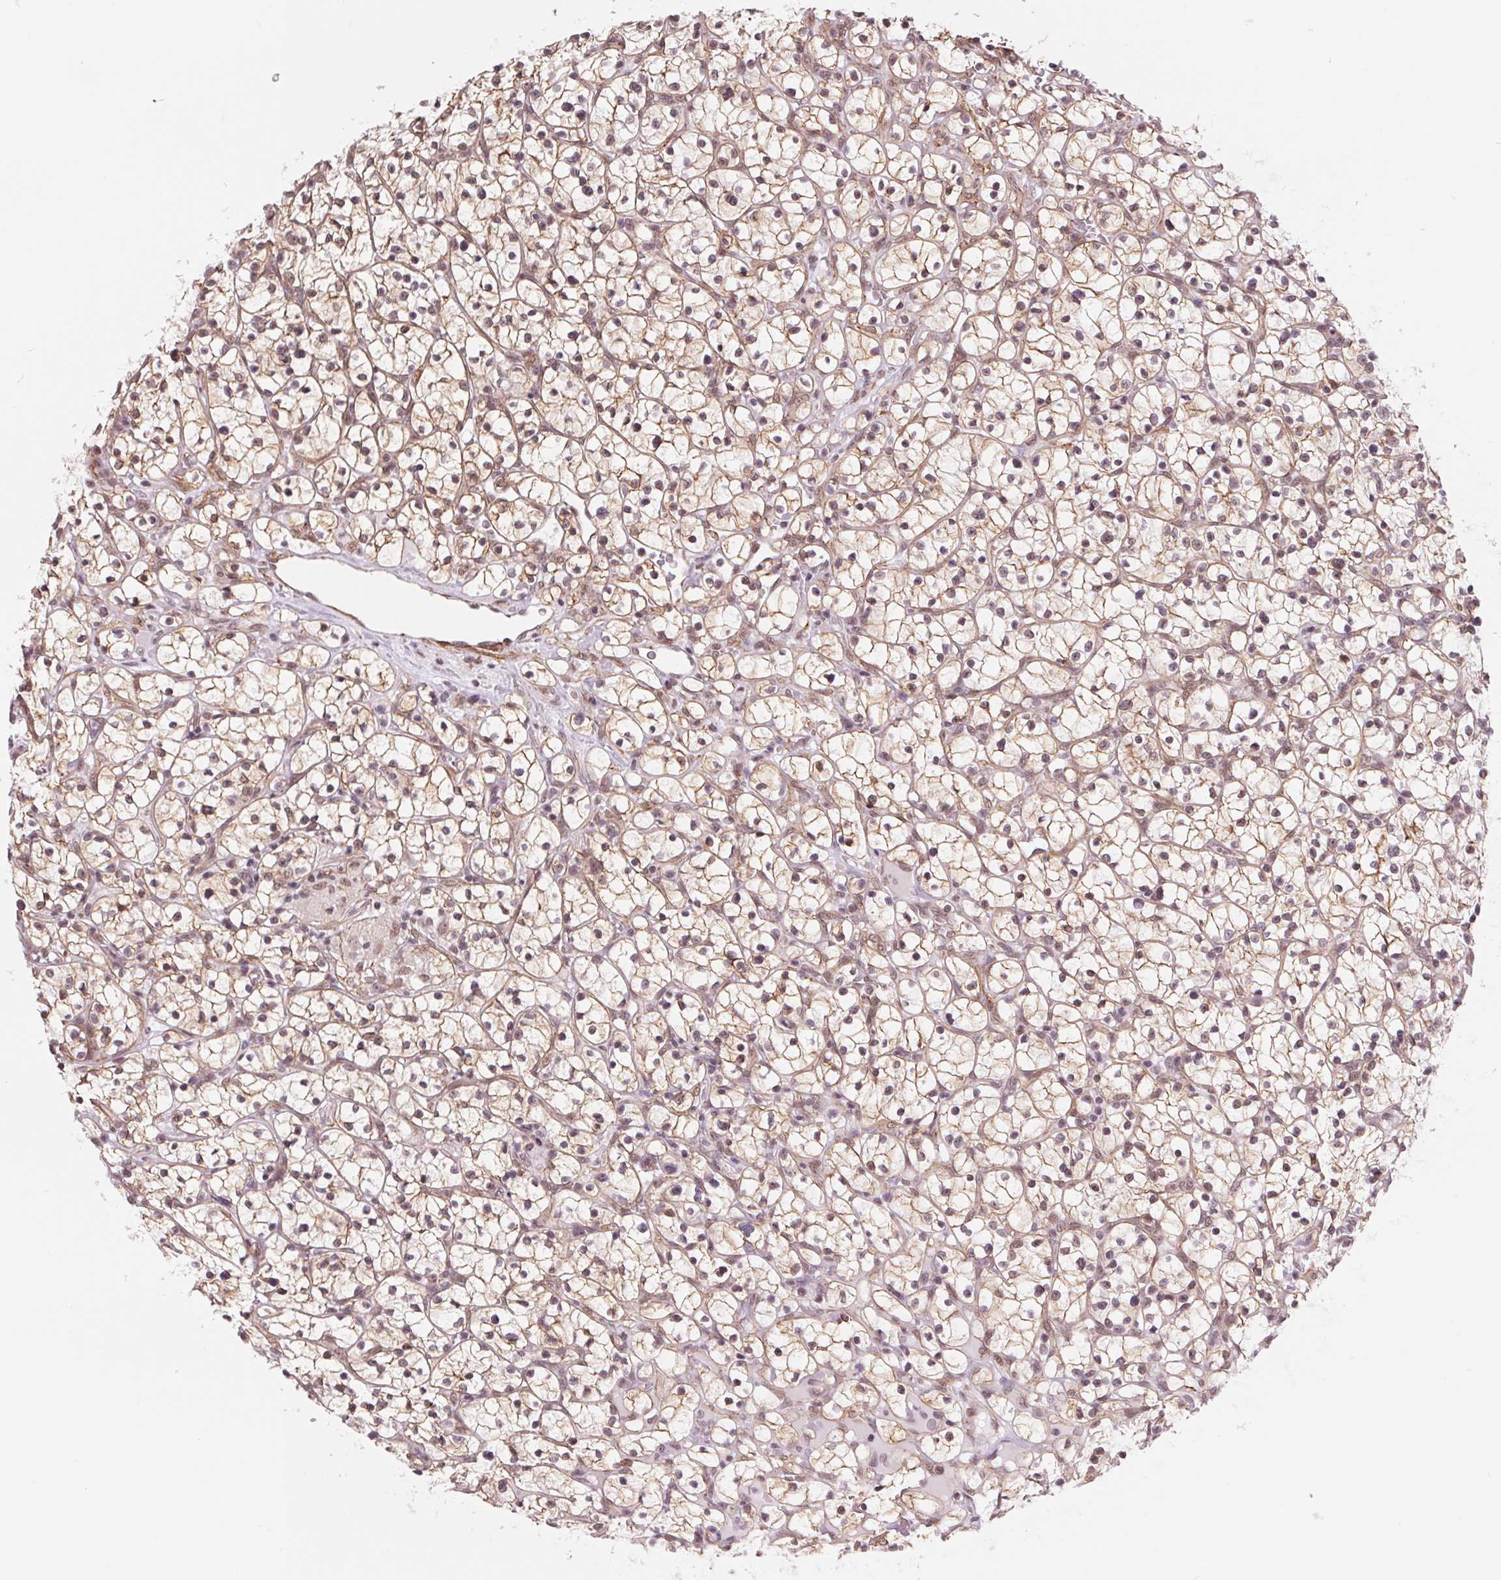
{"staining": {"intensity": "weak", "quantity": ">75%", "location": "cytoplasmic/membranous"}, "tissue": "renal cancer", "cell_type": "Tumor cells", "image_type": "cancer", "snomed": [{"axis": "morphology", "description": "Adenocarcinoma, NOS"}, {"axis": "topography", "description": "Kidney"}], "caption": "A brown stain labels weak cytoplasmic/membranous expression of a protein in human renal cancer (adenocarcinoma) tumor cells.", "gene": "BCAT1", "patient": {"sex": "female", "age": 64}}